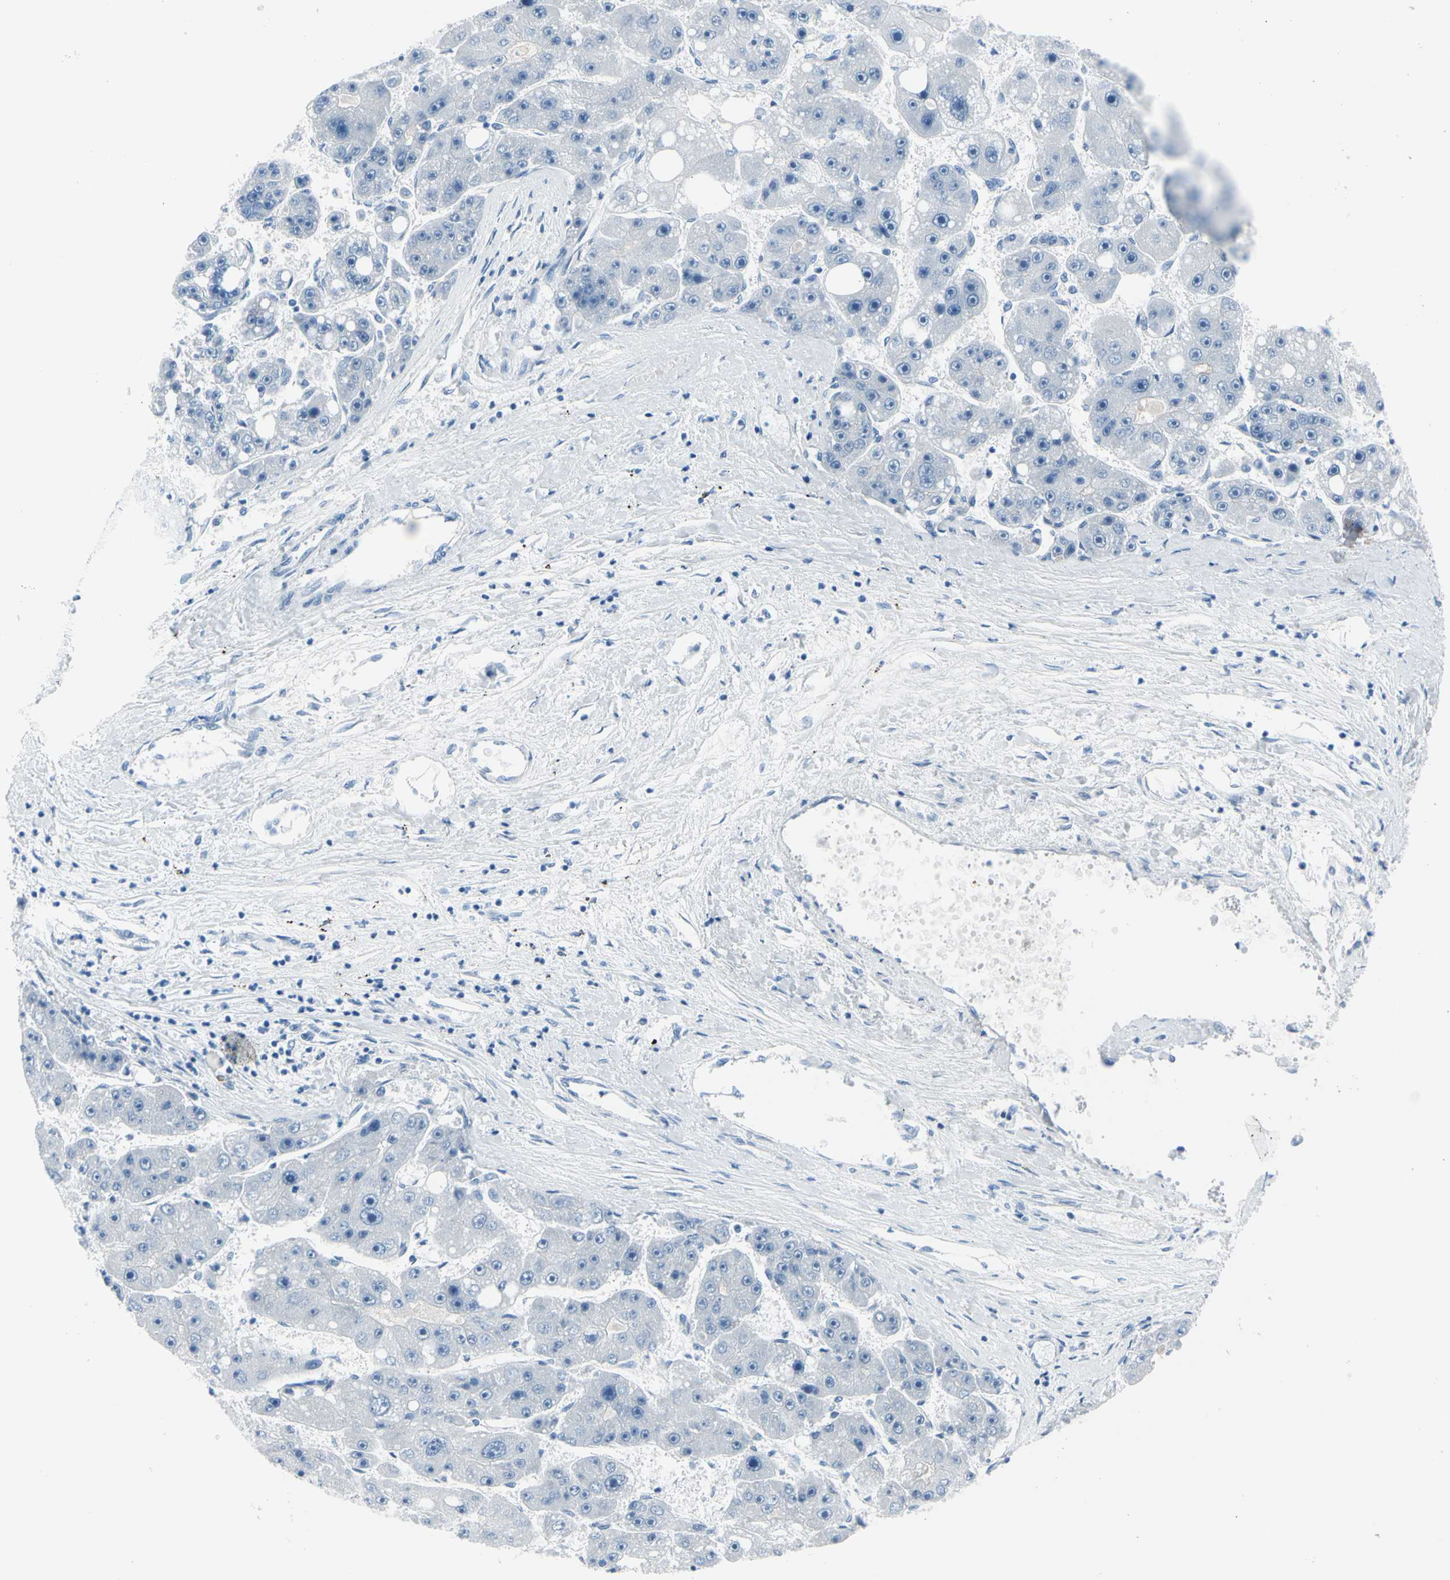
{"staining": {"intensity": "negative", "quantity": "none", "location": "none"}, "tissue": "liver cancer", "cell_type": "Tumor cells", "image_type": "cancer", "snomed": [{"axis": "morphology", "description": "Carcinoma, Hepatocellular, NOS"}, {"axis": "topography", "description": "Liver"}], "caption": "Liver cancer was stained to show a protein in brown. There is no significant expression in tumor cells.", "gene": "TPO", "patient": {"sex": "female", "age": 61}}